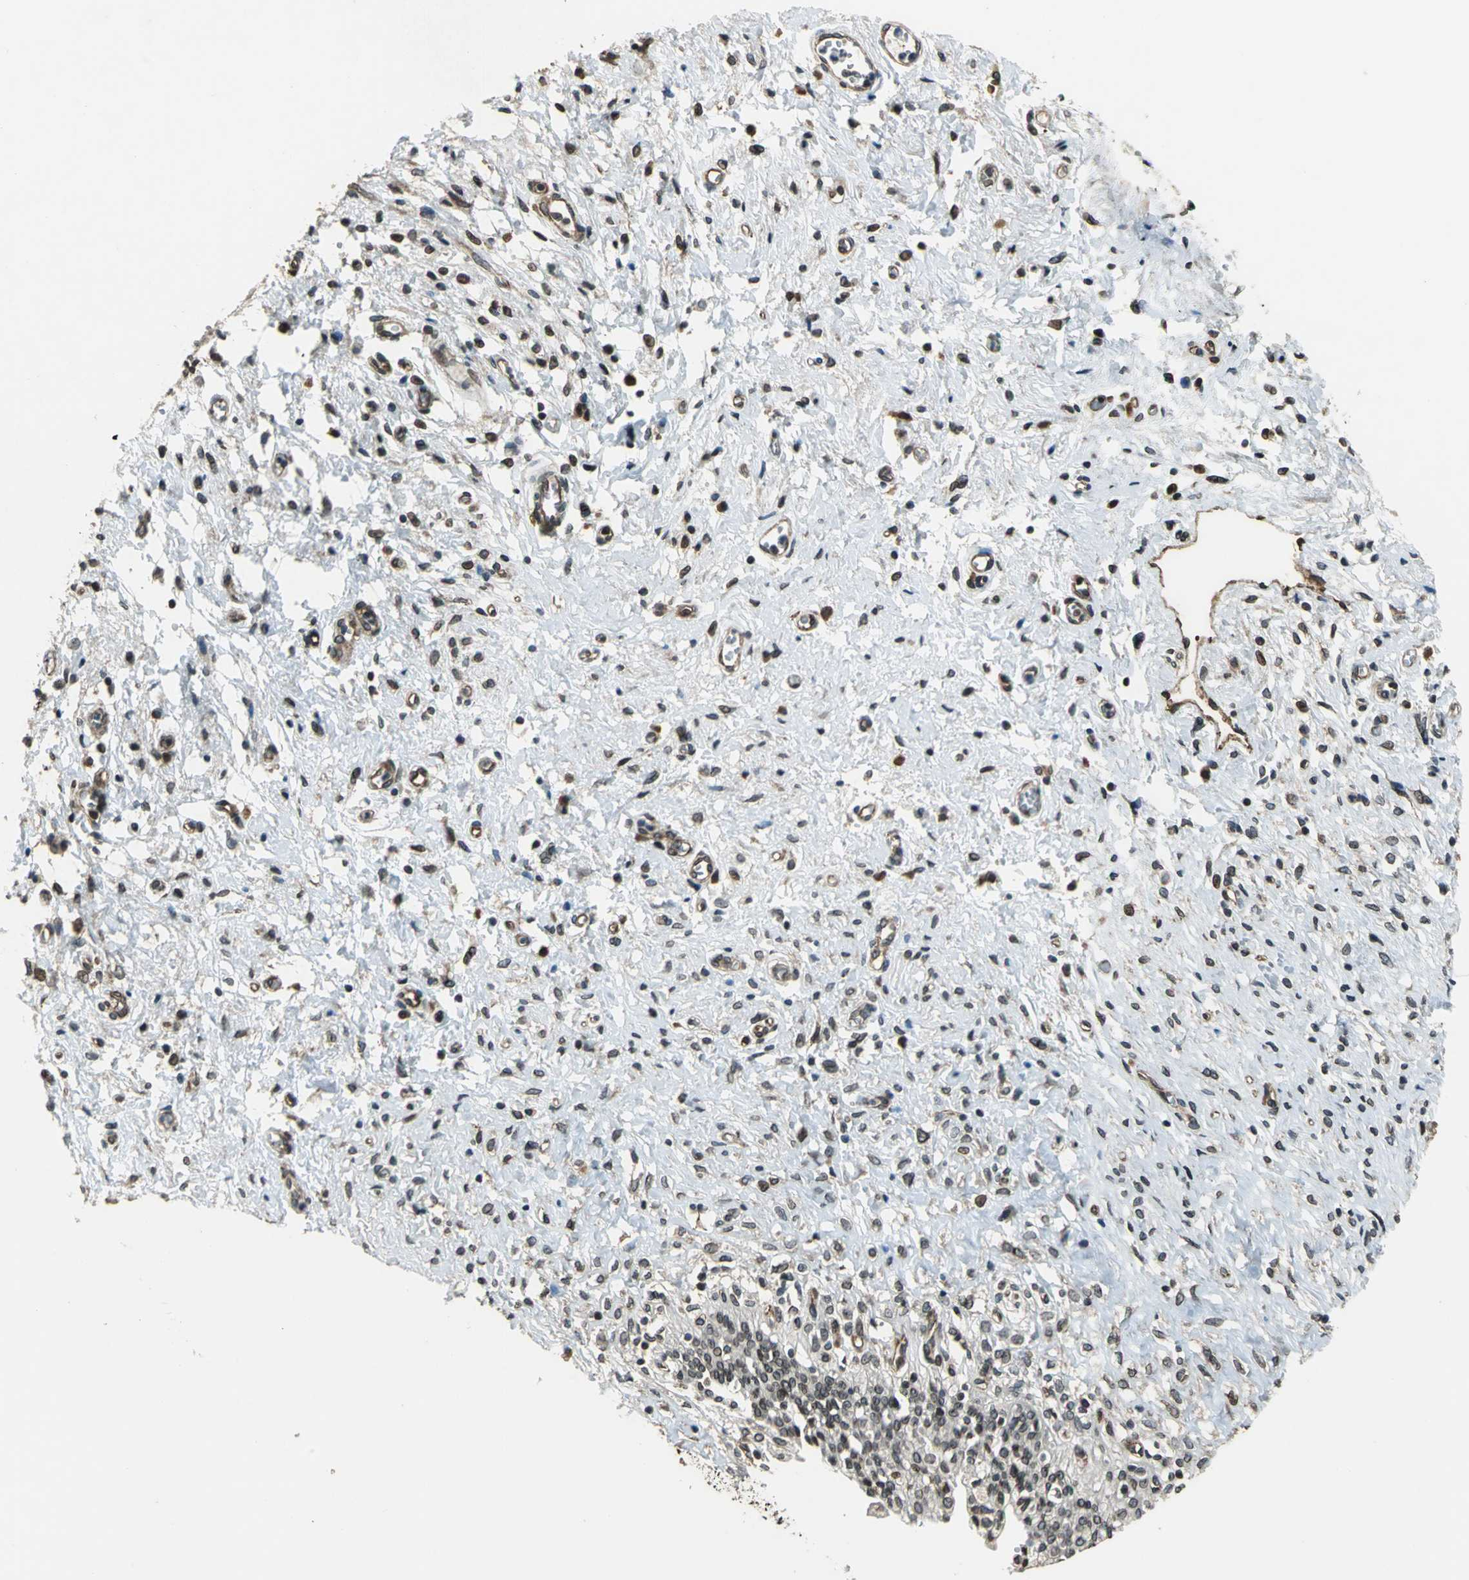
{"staining": {"intensity": "moderate", "quantity": "25%-75%", "location": "cytoplasmic/membranous,nuclear"}, "tissue": "urinary bladder", "cell_type": "Urothelial cells", "image_type": "normal", "snomed": [{"axis": "morphology", "description": "Normal tissue, NOS"}, {"axis": "topography", "description": "Urinary bladder"}], "caption": "Protein staining by immunohistochemistry (IHC) shows moderate cytoplasmic/membranous,nuclear positivity in about 25%-75% of urothelial cells in unremarkable urinary bladder.", "gene": "BRIP1", "patient": {"sex": "female", "age": 80}}